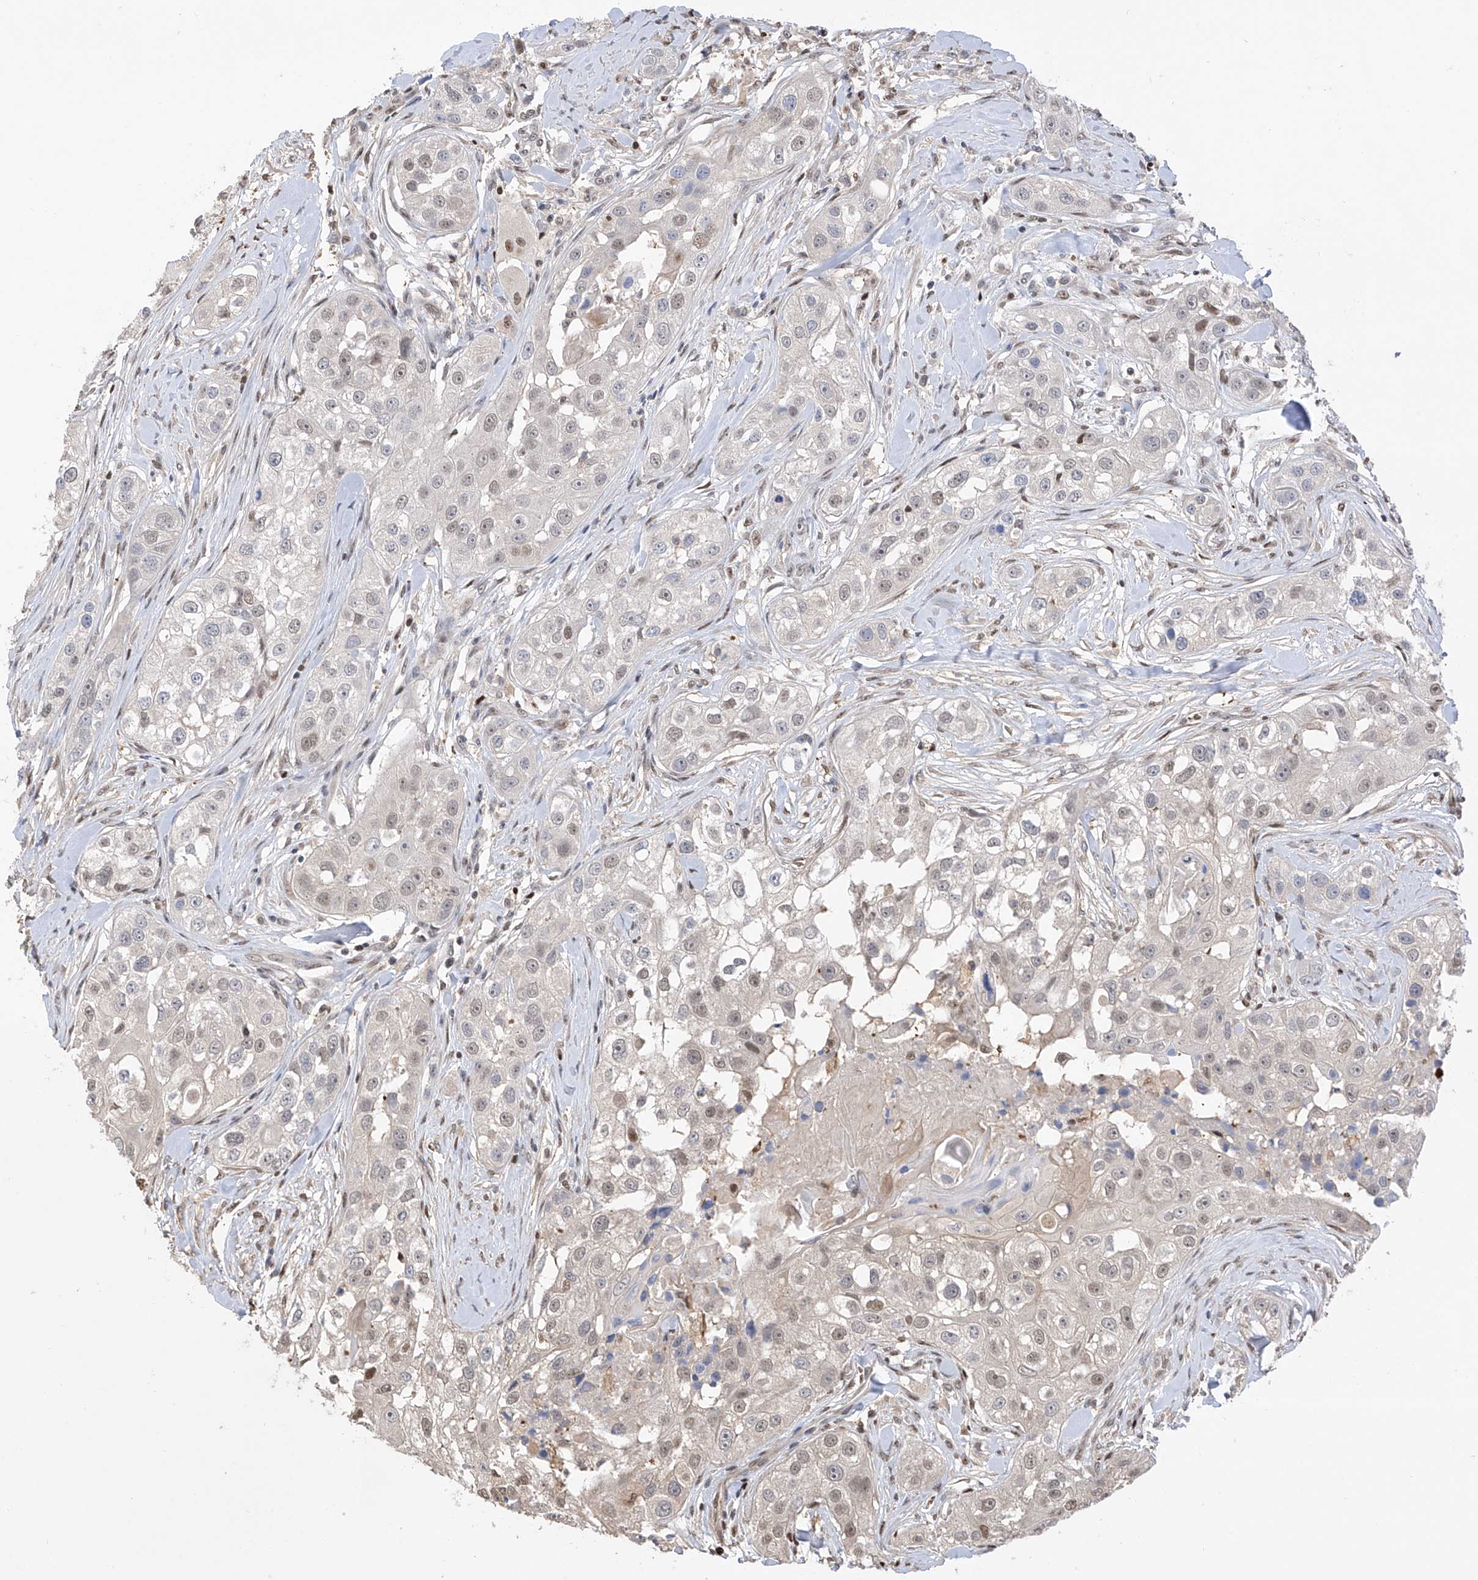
{"staining": {"intensity": "weak", "quantity": "<25%", "location": "nuclear"}, "tissue": "head and neck cancer", "cell_type": "Tumor cells", "image_type": "cancer", "snomed": [{"axis": "morphology", "description": "Normal tissue, NOS"}, {"axis": "morphology", "description": "Squamous cell carcinoma, NOS"}, {"axis": "topography", "description": "Skeletal muscle"}, {"axis": "topography", "description": "Head-Neck"}], "caption": "Immunohistochemistry of head and neck squamous cell carcinoma demonstrates no staining in tumor cells. (Immunohistochemistry, brightfield microscopy, high magnification).", "gene": "PMM1", "patient": {"sex": "male", "age": 51}}